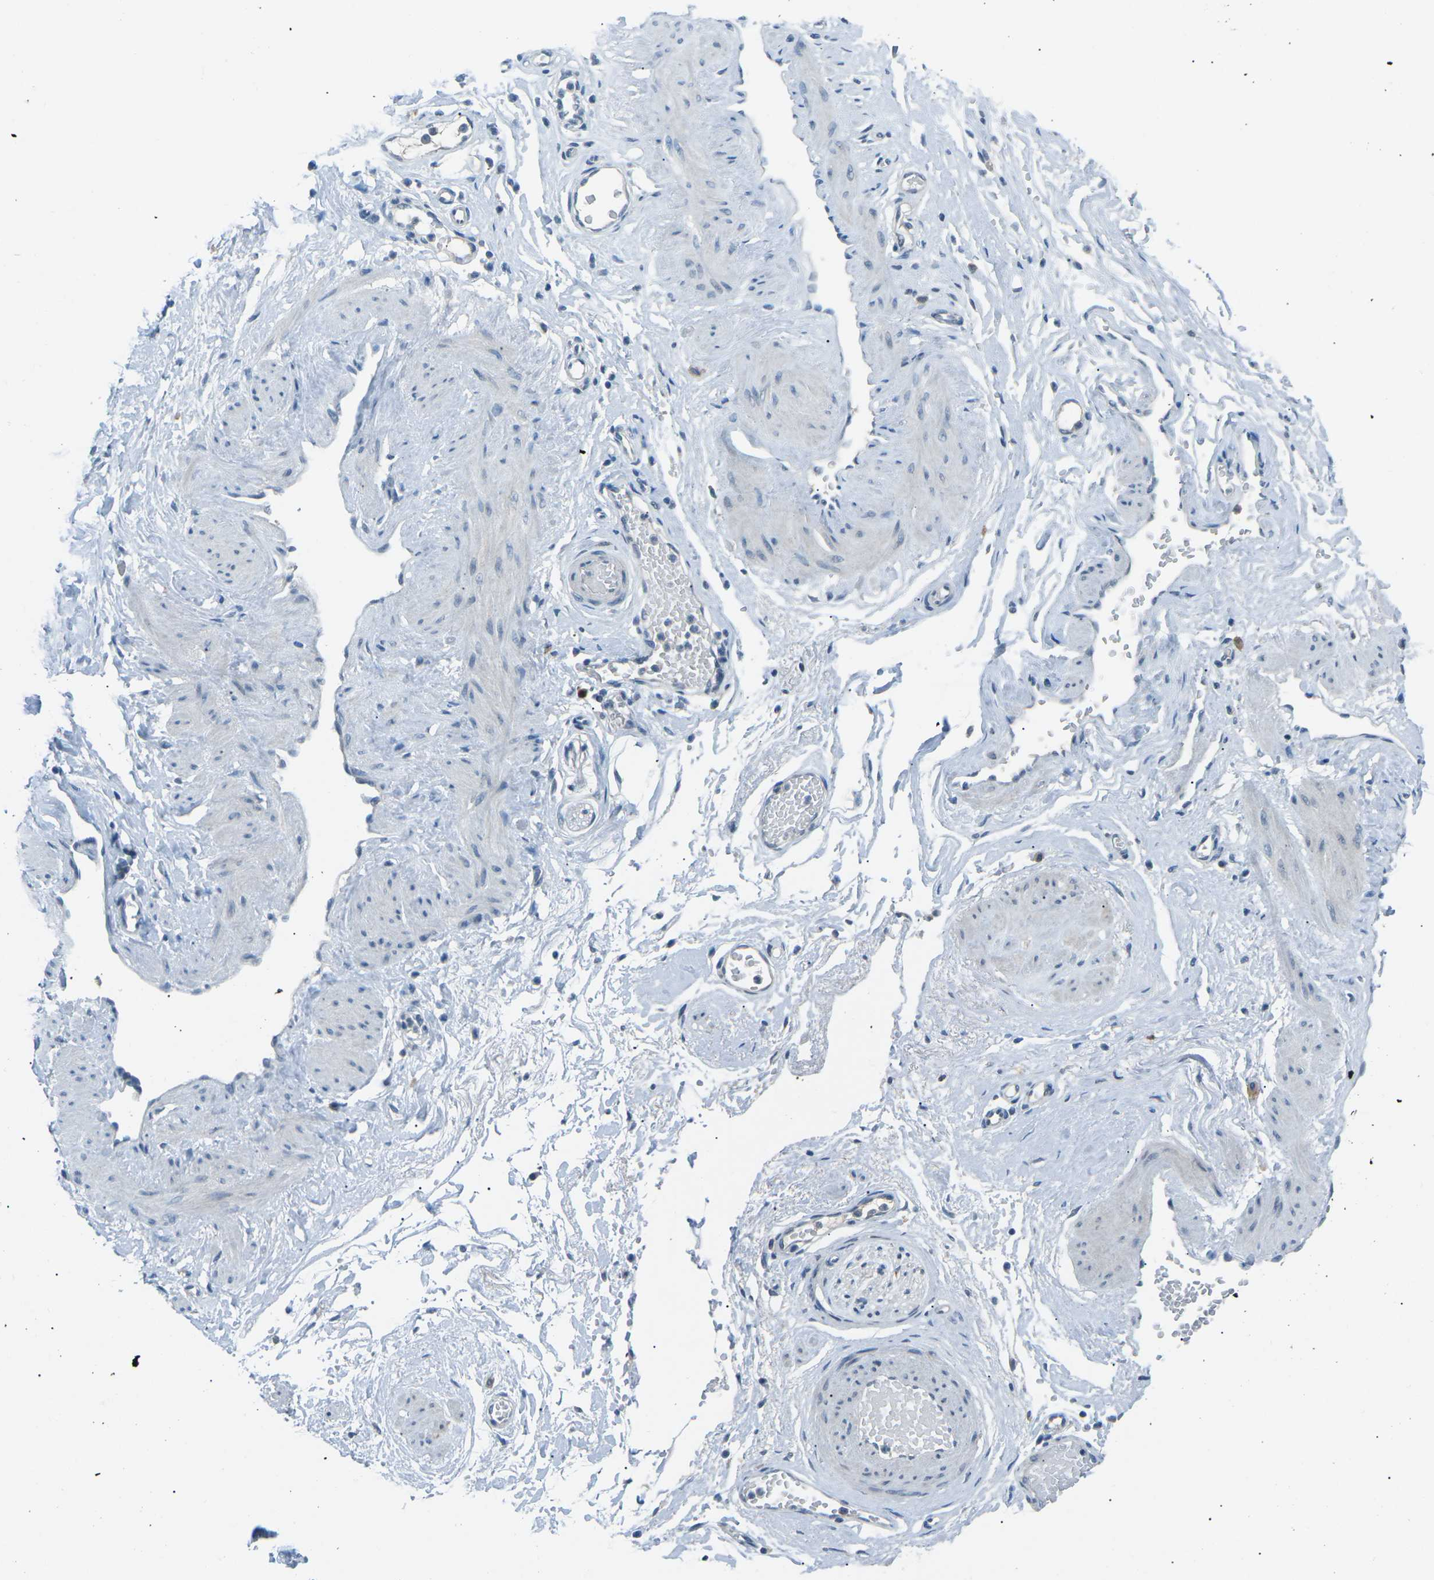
{"staining": {"intensity": "negative", "quantity": "none", "location": "none"}, "tissue": "adipose tissue", "cell_type": "Adipocytes", "image_type": "normal", "snomed": [{"axis": "morphology", "description": "Normal tissue, NOS"}, {"axis": "topography", "description": "Soft tissue"}, {"axis": "topography", "description": "Vascular tissue"}], "caption": "DAB (3,3'-diaminobenzidine) immunohistochemical staining of unremarkable human adipose tissue demonstrates no significant expression in adipocytes.", "gene": "PRKCA", "patient": {"sex": "female", "age": 35}}